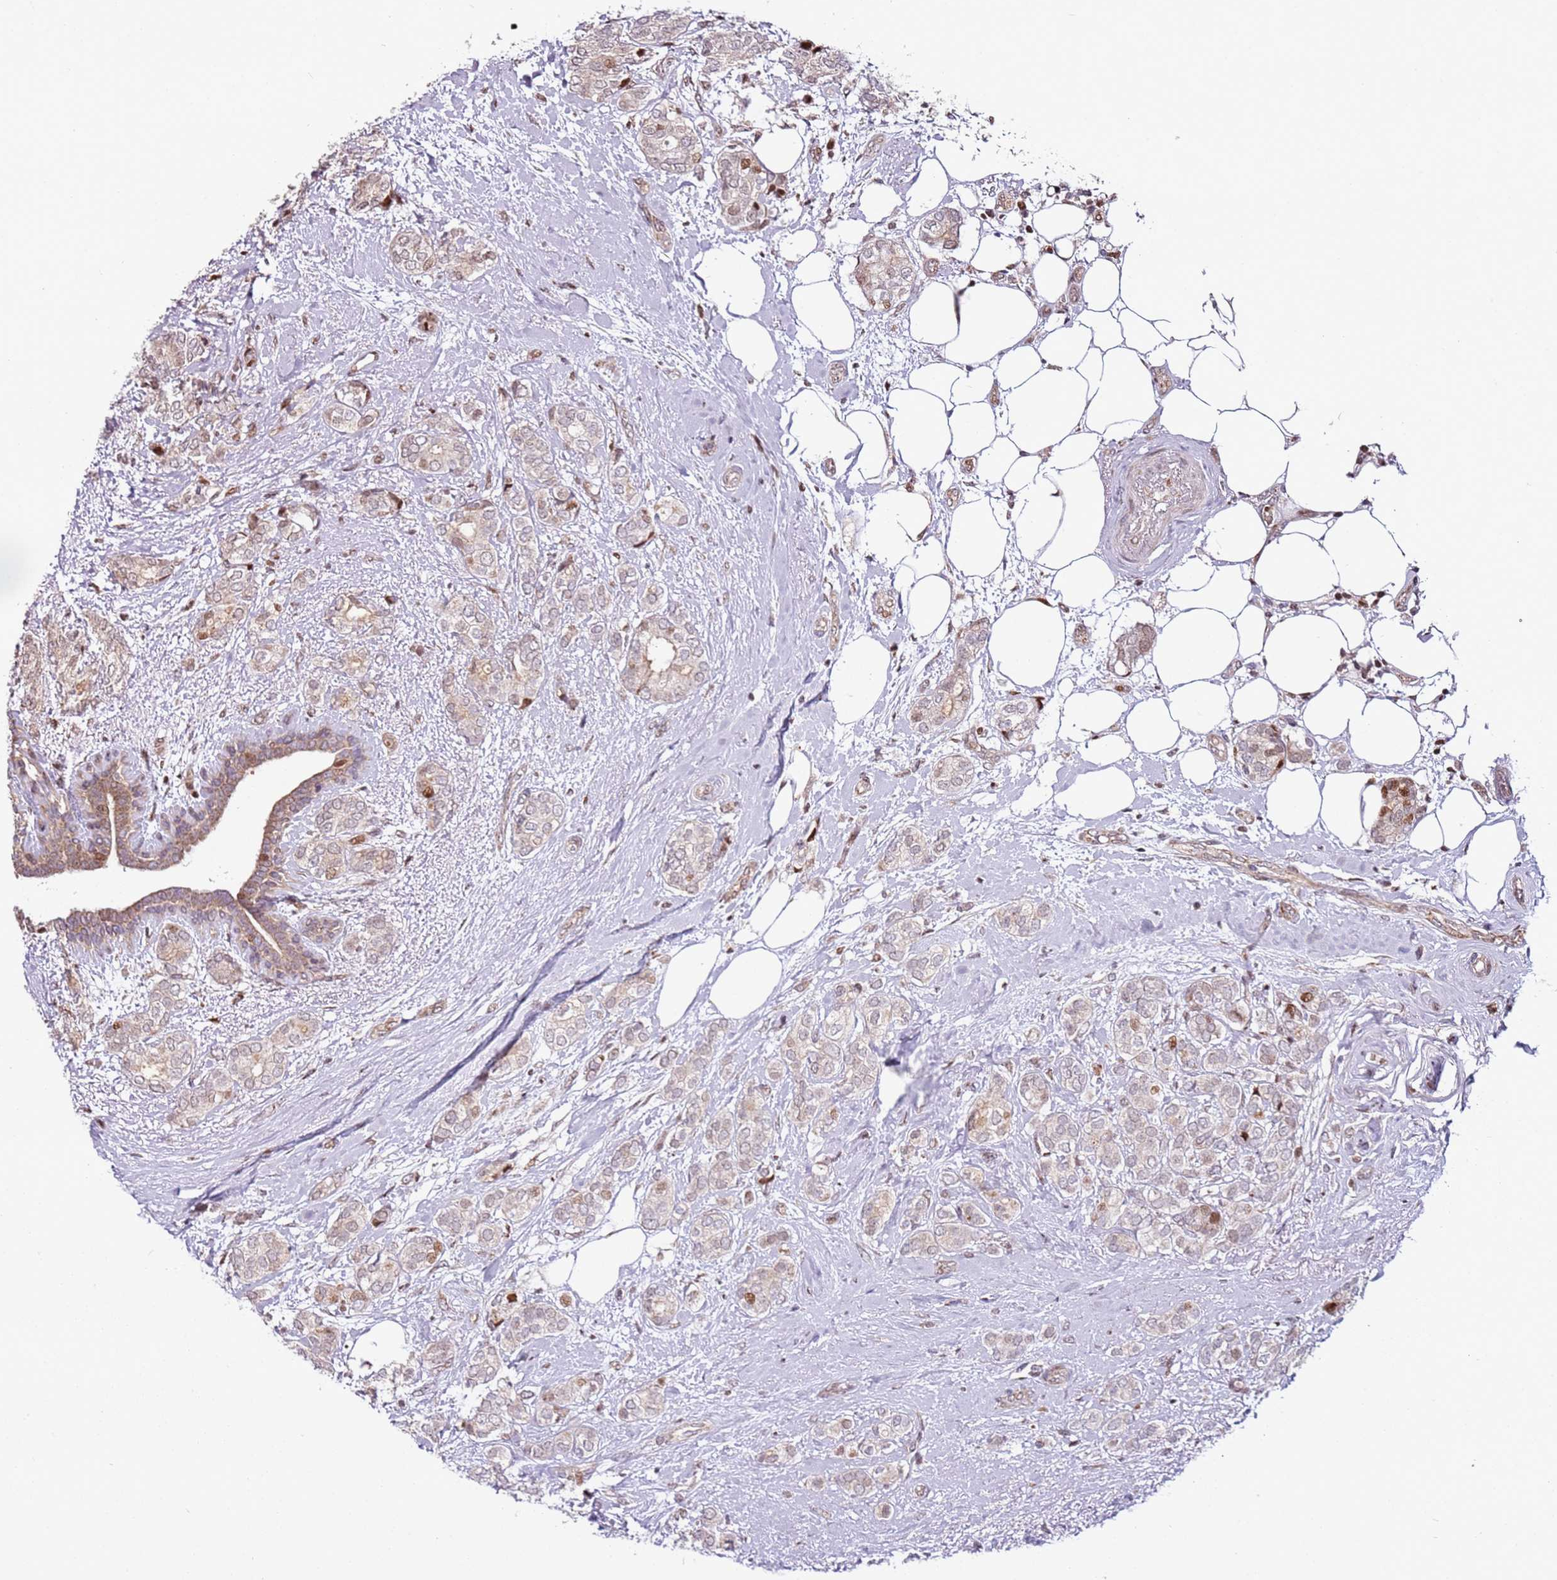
{"staining": {"intensity": "moderate", "quantity": "<25%", "location": "nuclear"}, "tissue": "breast cancer", "cell_type": "Tumor cells", "image_type": "cancer", "snomed": [{"axis": "morphology", "description": "Duct carcinoma"}, {"axis": "topography", "description": "Breast"}], "caption": "Breast cancer (infiltrating ductal carcinoma) tissue shows moderate nuclear expression in about <25% of tumor cells, visualized by immunohistochemistry.", "gene": "PCTP", "patient": {"sex": "female", "age": 73}}